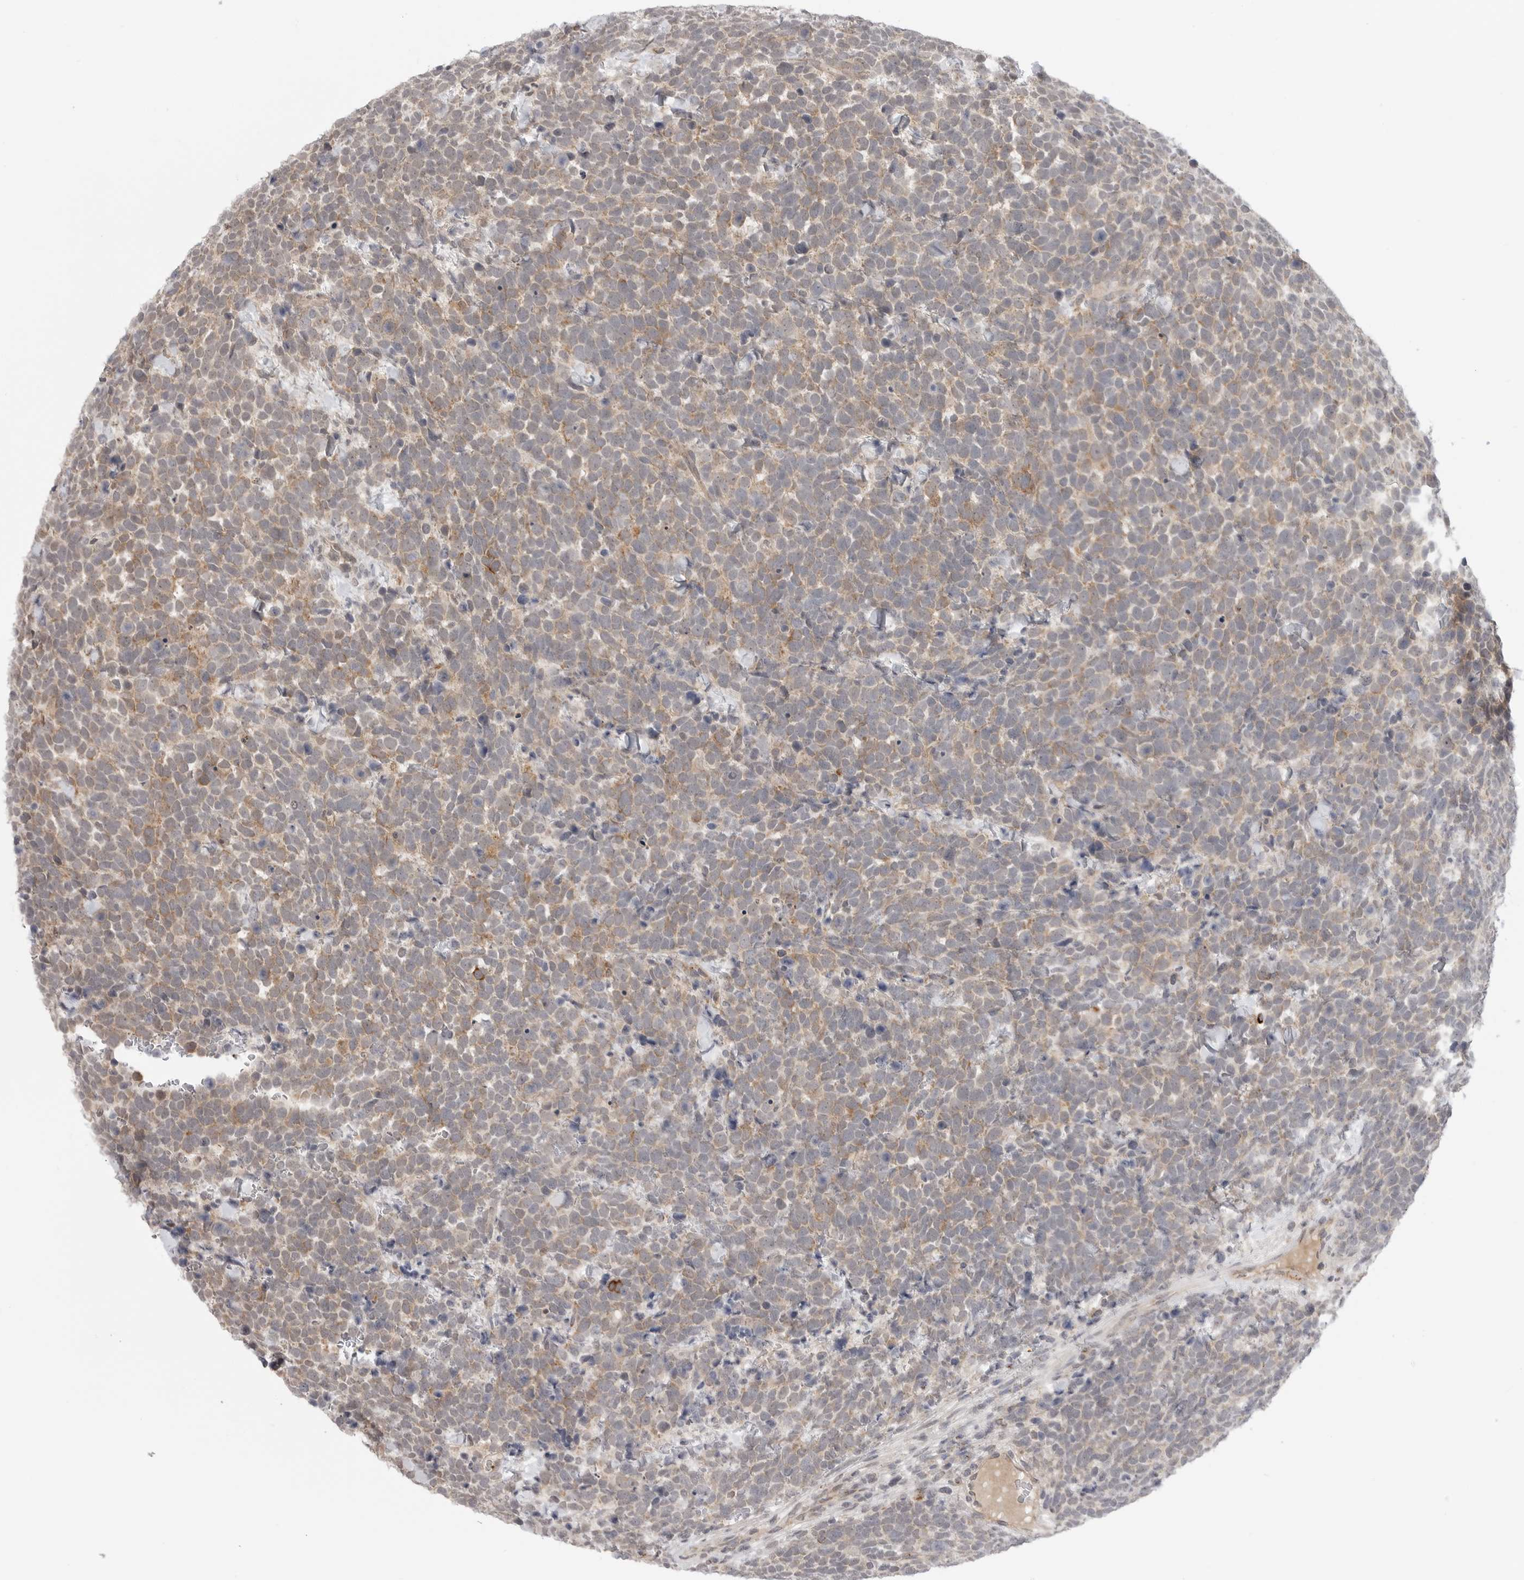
{"staining": {"intensity": "weak", "quantity": "25%-75%", "location": "cytoplasmic/membranous"}, "tissue": "urothelial cancer", "cell_type": "Tumor cells", "image_type": "cancer", "snomed": [{"axis": "morphology", "description": "Urothelial carcinoma, High grade"}, {"axis": "topography", "description": "Urinary bladder"}], "caption": "Brown immunohistochemical staining in human urothelial carcinoma (high-grade) shows weak cytoplasmic/membranous staining in approximately 25%-75% of tumor cells.", "gene": "KALRN", "patient": {"sex": "female", "age": 82}}